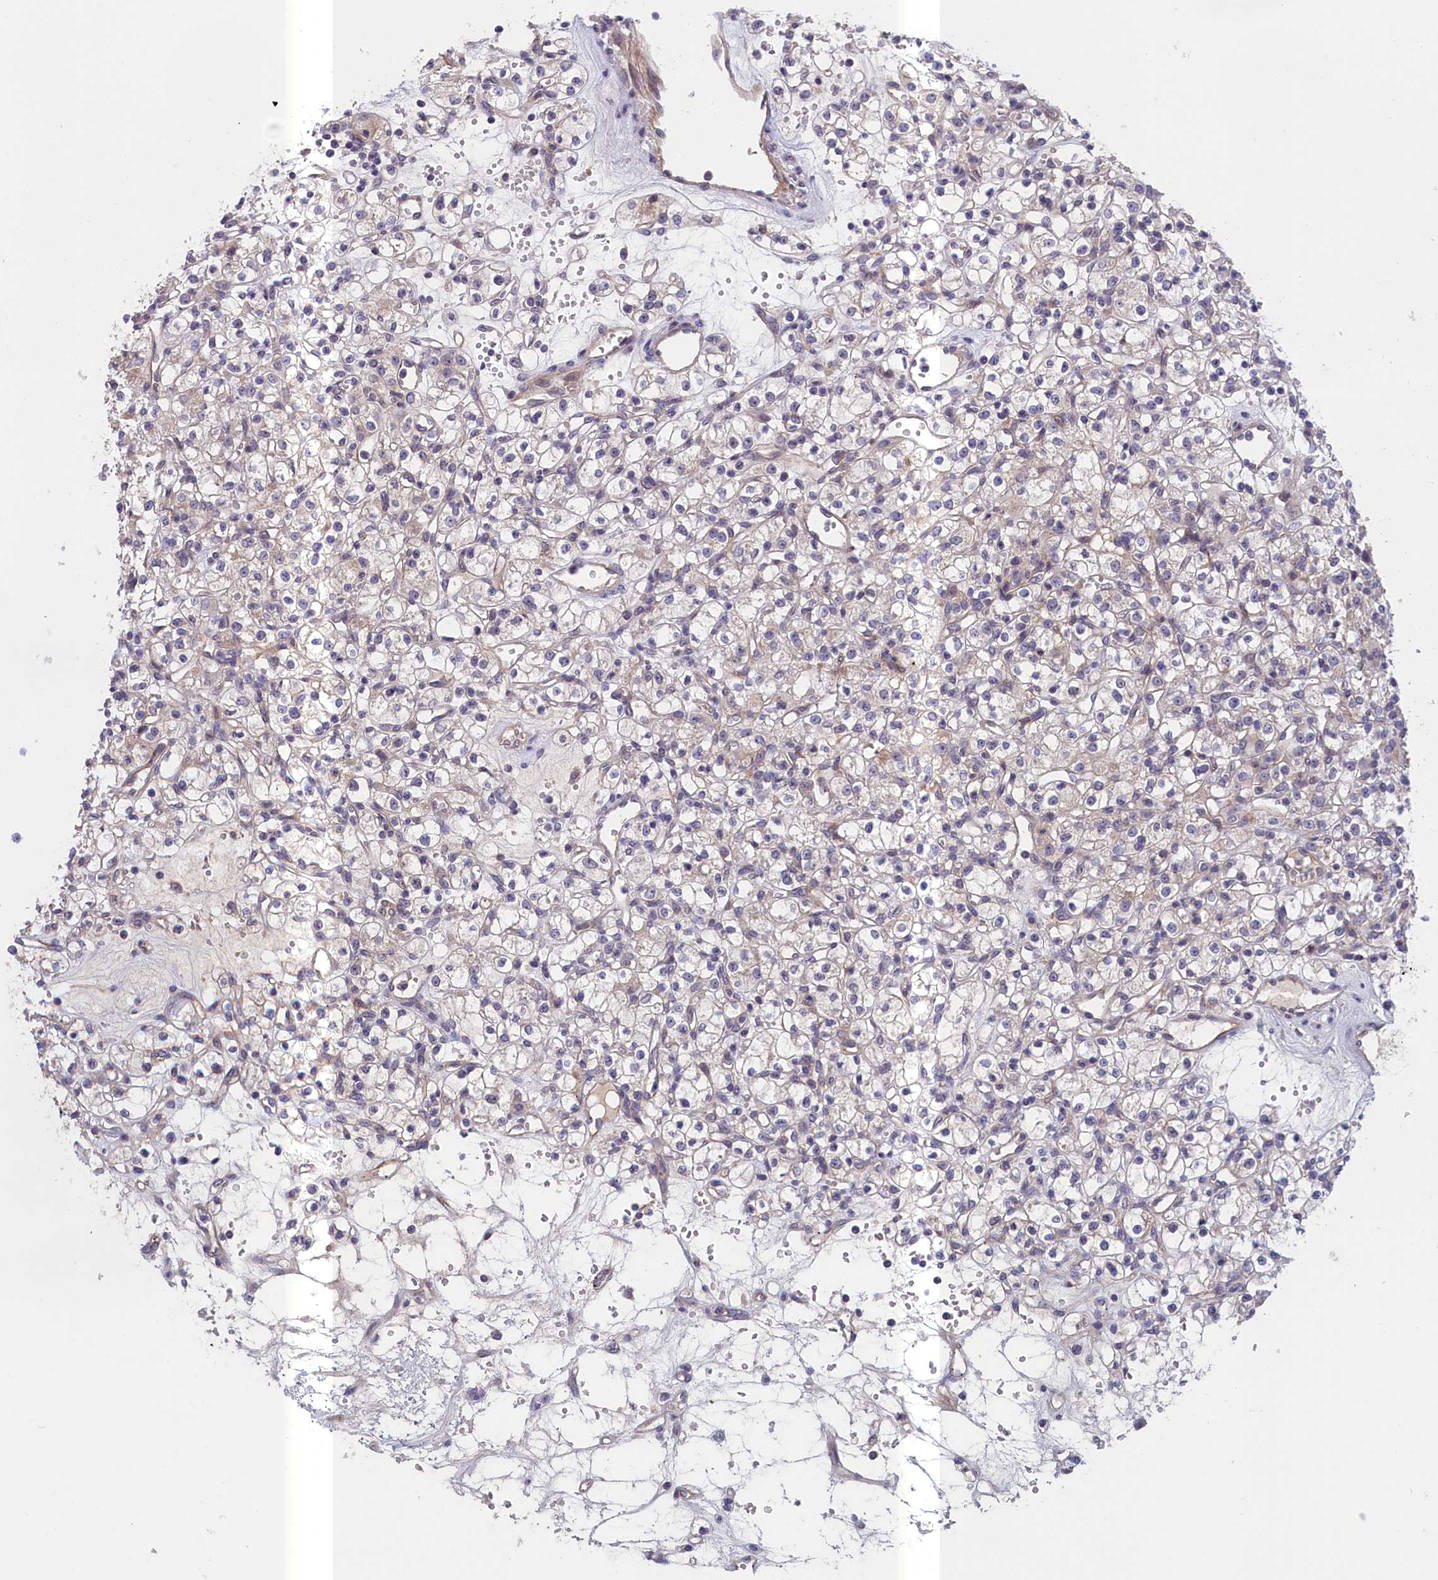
{"staining": {"intensity": "negative", "quantity": "none", "location": "none"}, "tissue": "renal cancer", "cell_type": "Tumor cells", "image_type": "cancer", "snomed": [{"axis": "morphology", "description": "Adenocarcinoma, NOS"}, {"axis": "topography", "description": "Kidney"}], "caption": "This is an immunohistochemistry (IHC) image of human renal adenocarcinoma. There is no positivity in tumor cells.", "gene": "IGFALS", "patient": {"sex": "female", "age": 59}}